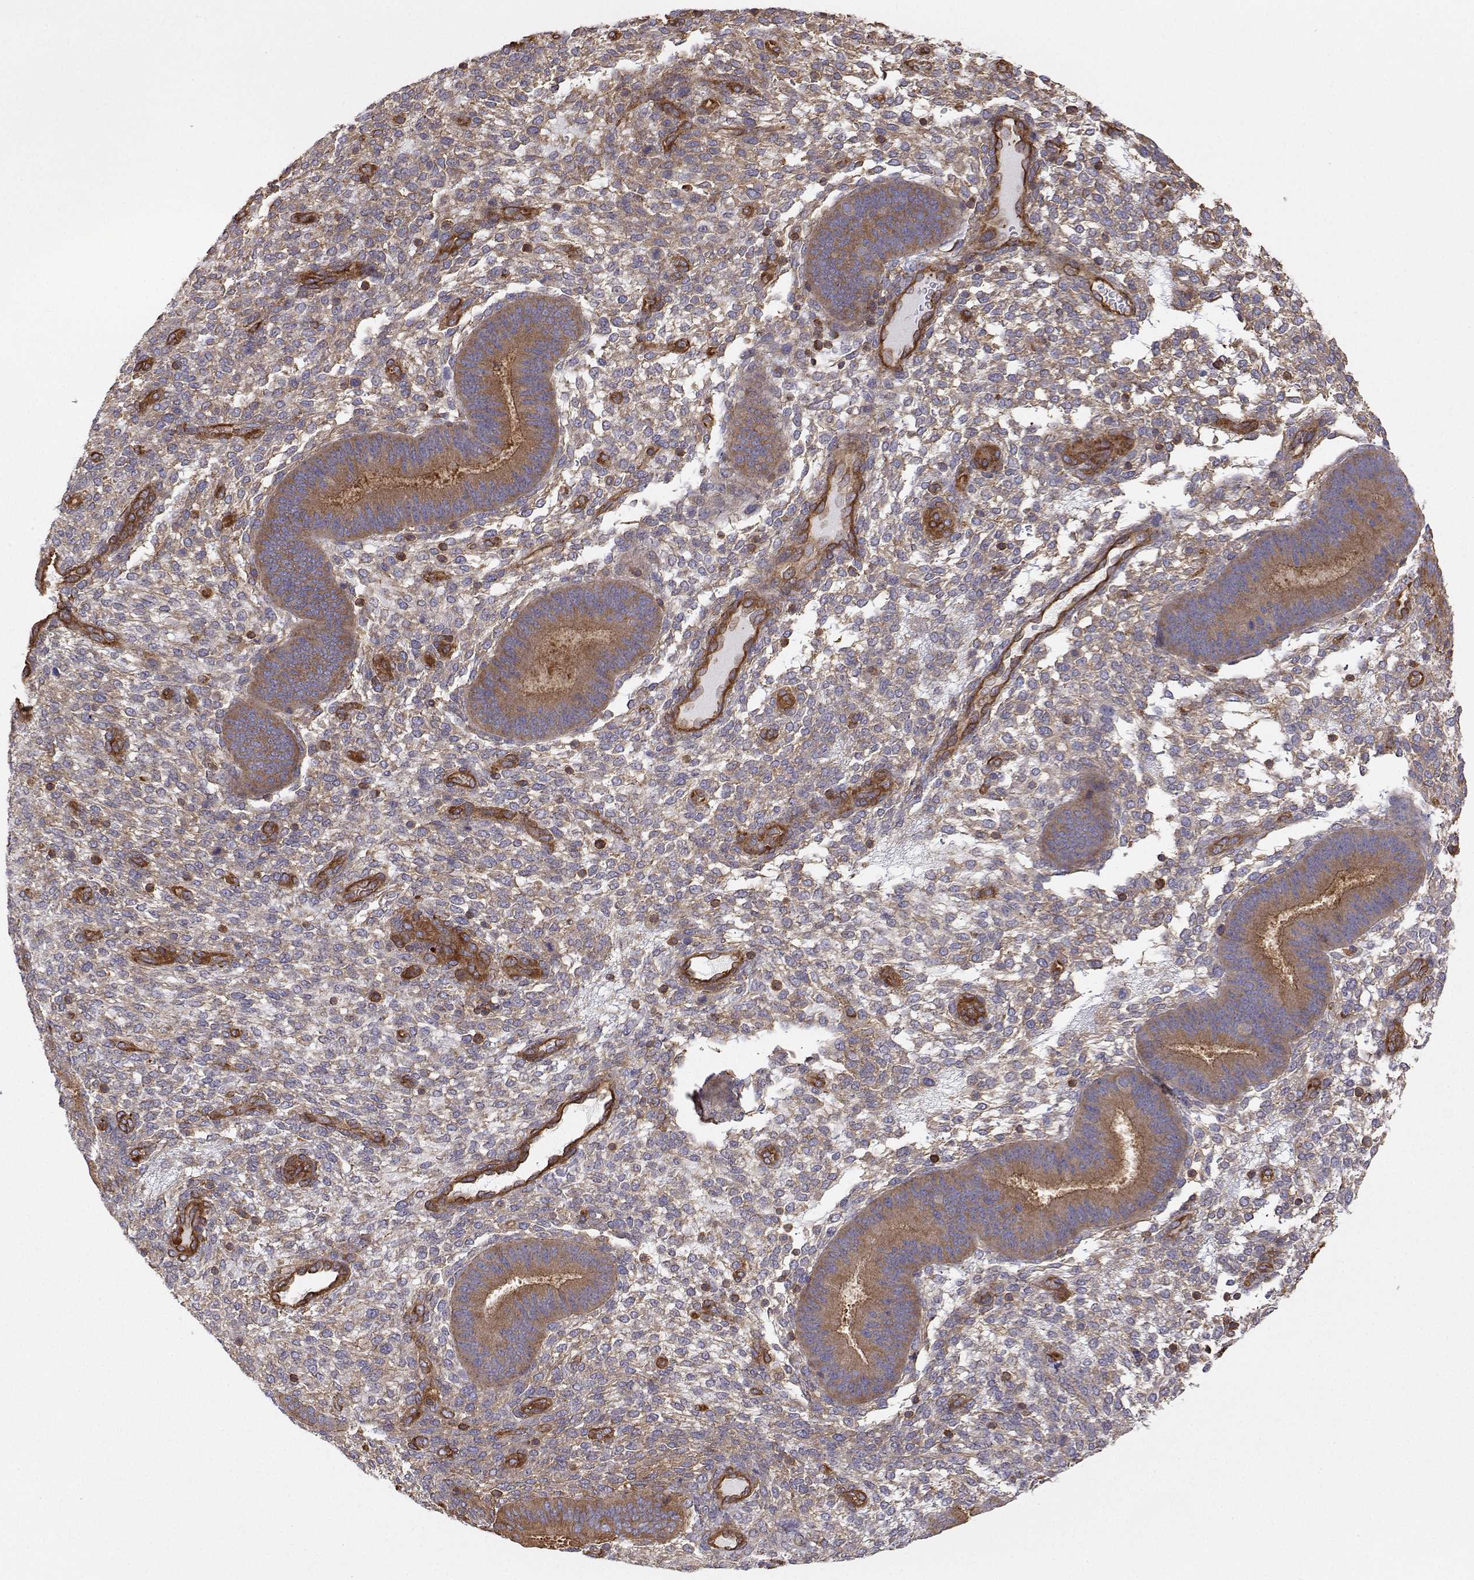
{"staining": {"intensity": "moderate", "quantity": "<25%", "location": "cytoplasmic/membranous"}, "tissue": "endometrium", "cell_type": "Cells in endometrial stroma", "image_type": "normal", "snomed": [{"axis": "morphology", "description": "Normal tissue, NOS"}, {"axis": "topography", "description": "Endometrium"}], "caption": "The image shows staining of benign endometrium, revealing moderate cytoplasmic/membranous protein positivity (brown color) within cells in endometrial stroma.", "gene": "MYH9", "patient": {"sex": "female", "age": 39}}